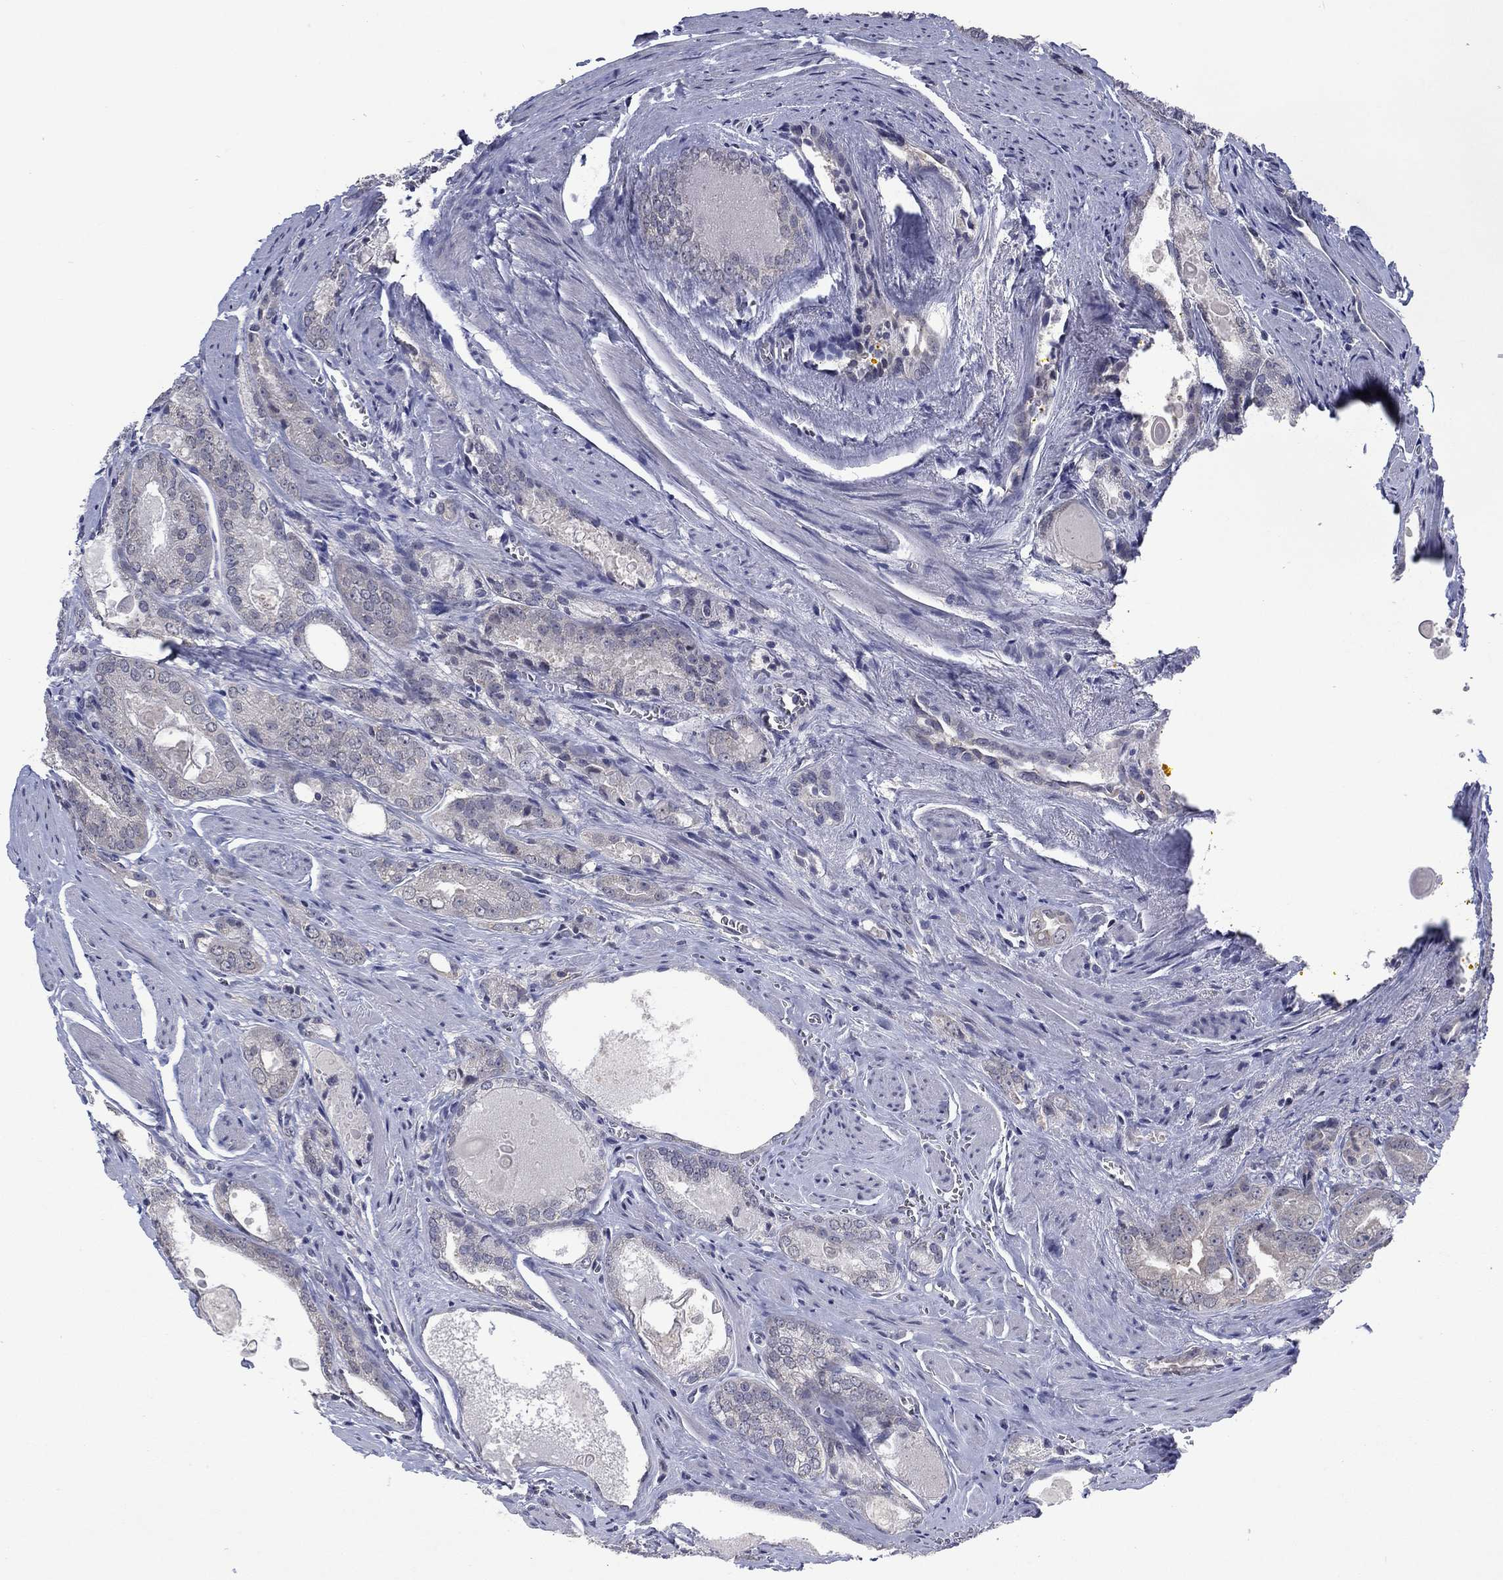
{"staining": {"intensity": "negative", "quantity": "none", "location": "none"}, "tissue": "prostate cancer", "cell_type": "Tumor cells", "image_type": "cancer", "snomed": [{"axis": "morphology", "description": "Adenocarcinoma, NOS"}, {"axis": "morphology", "description": "Adenocarcinoma, High grade"}, {"axis": "topography", "description": "Prostate"}], "caption": "Immunohistochemistry (IHC) photomicrograph of neoplastic tissue: human prostate adenocarcinoma stained with DAB shows no significant protein expression in tumor cells.", "gene": "SPATA33", "patient": {"sex": "male", "age": 70}}